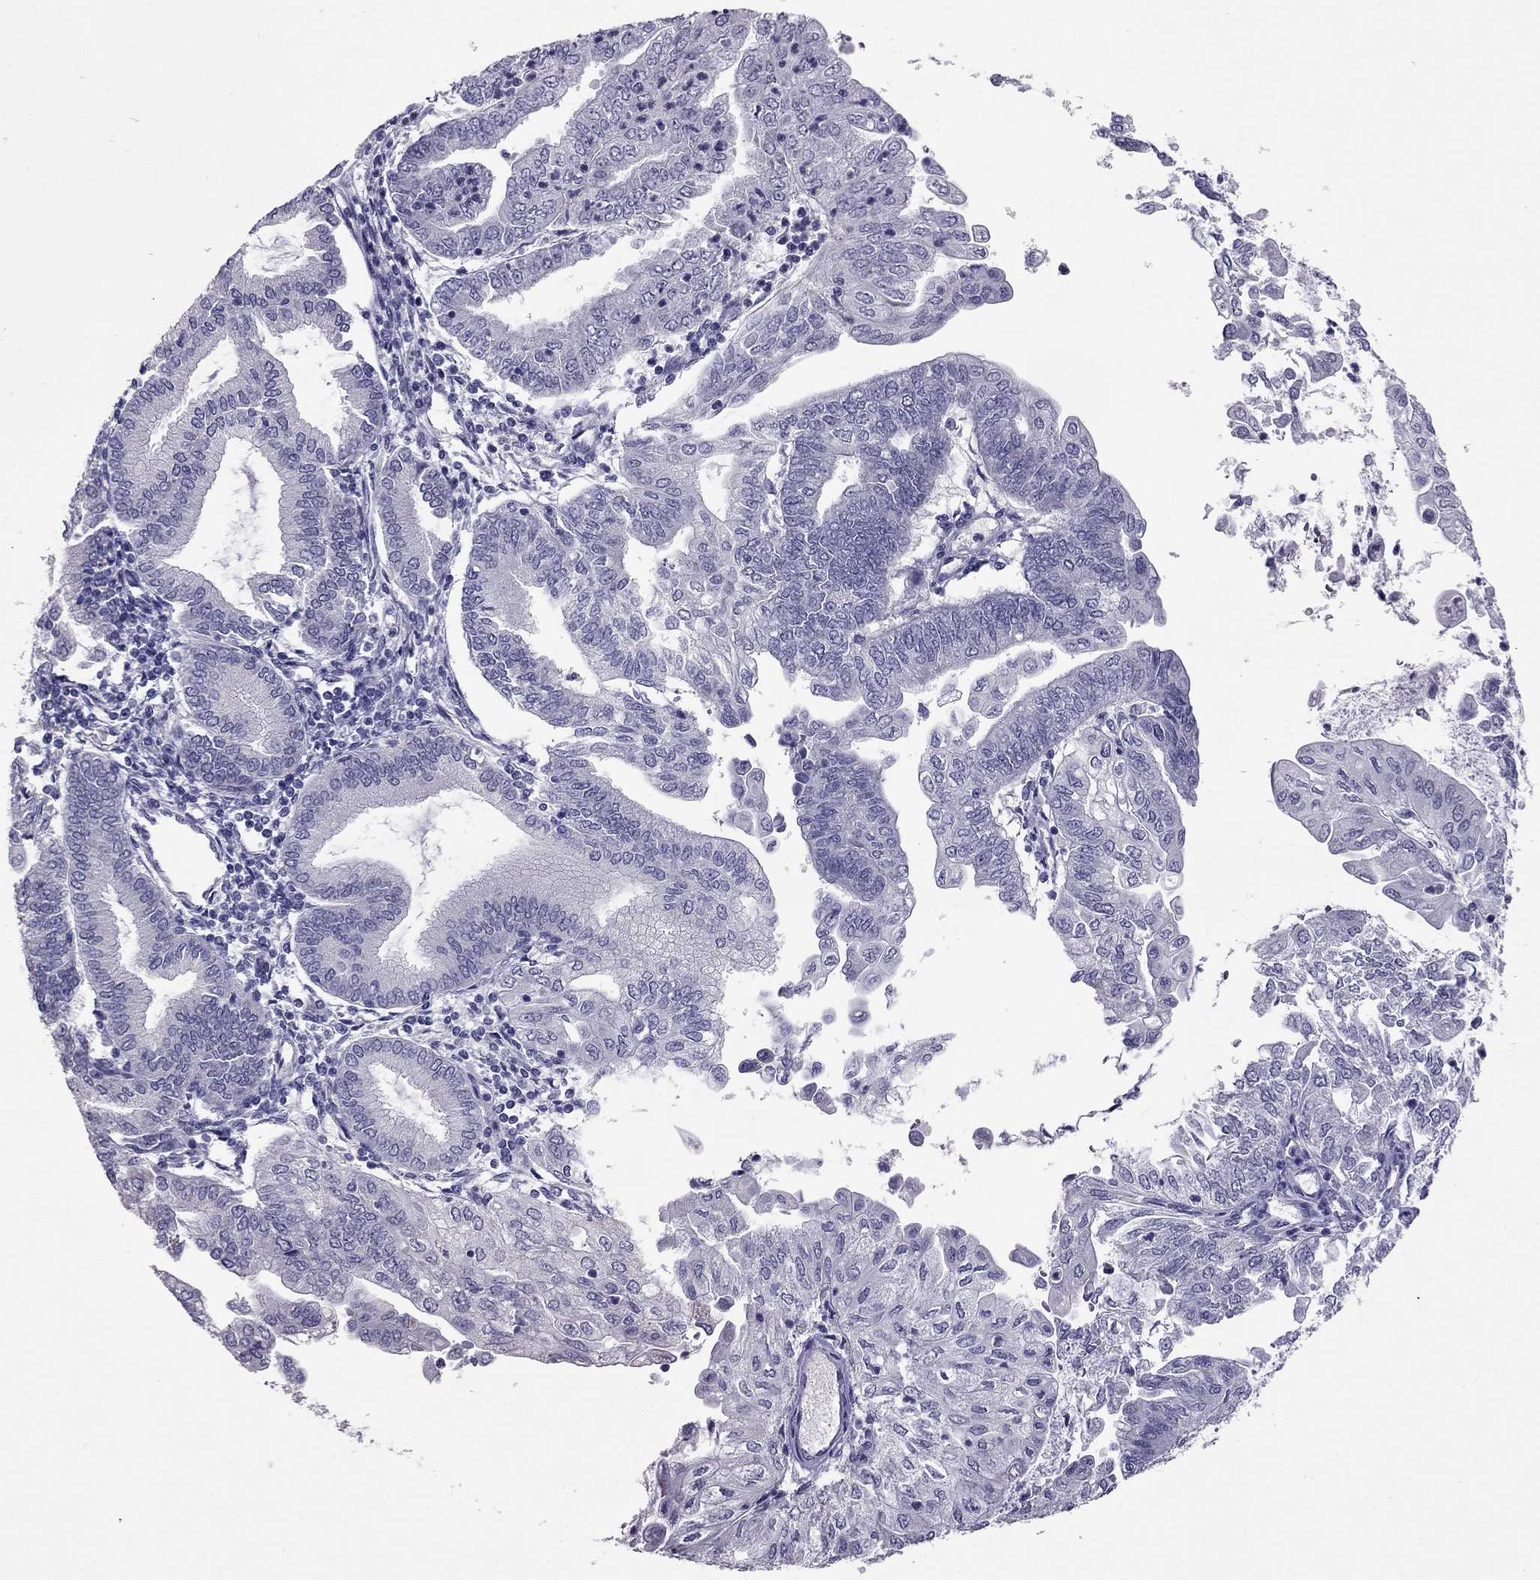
{"staining": {"intensity": "negative", "quantity": "none", "location": "none"}, "tissue": "endometrial cancer", "cell_type": "Tumor cells", "image_type": "cancer", "snomed": [{"axis": "morphology", "description": "Adenocarcinoma, NOS"}, {"axis": "topography", "description": "Endometrium"}], "caption": "Endometrial cancer stained for a protein using immunohistochemistry (IHC) displays no expression tumor cells.", "gene": "RHO", "patient": {"sex": "female", "age": 55}}